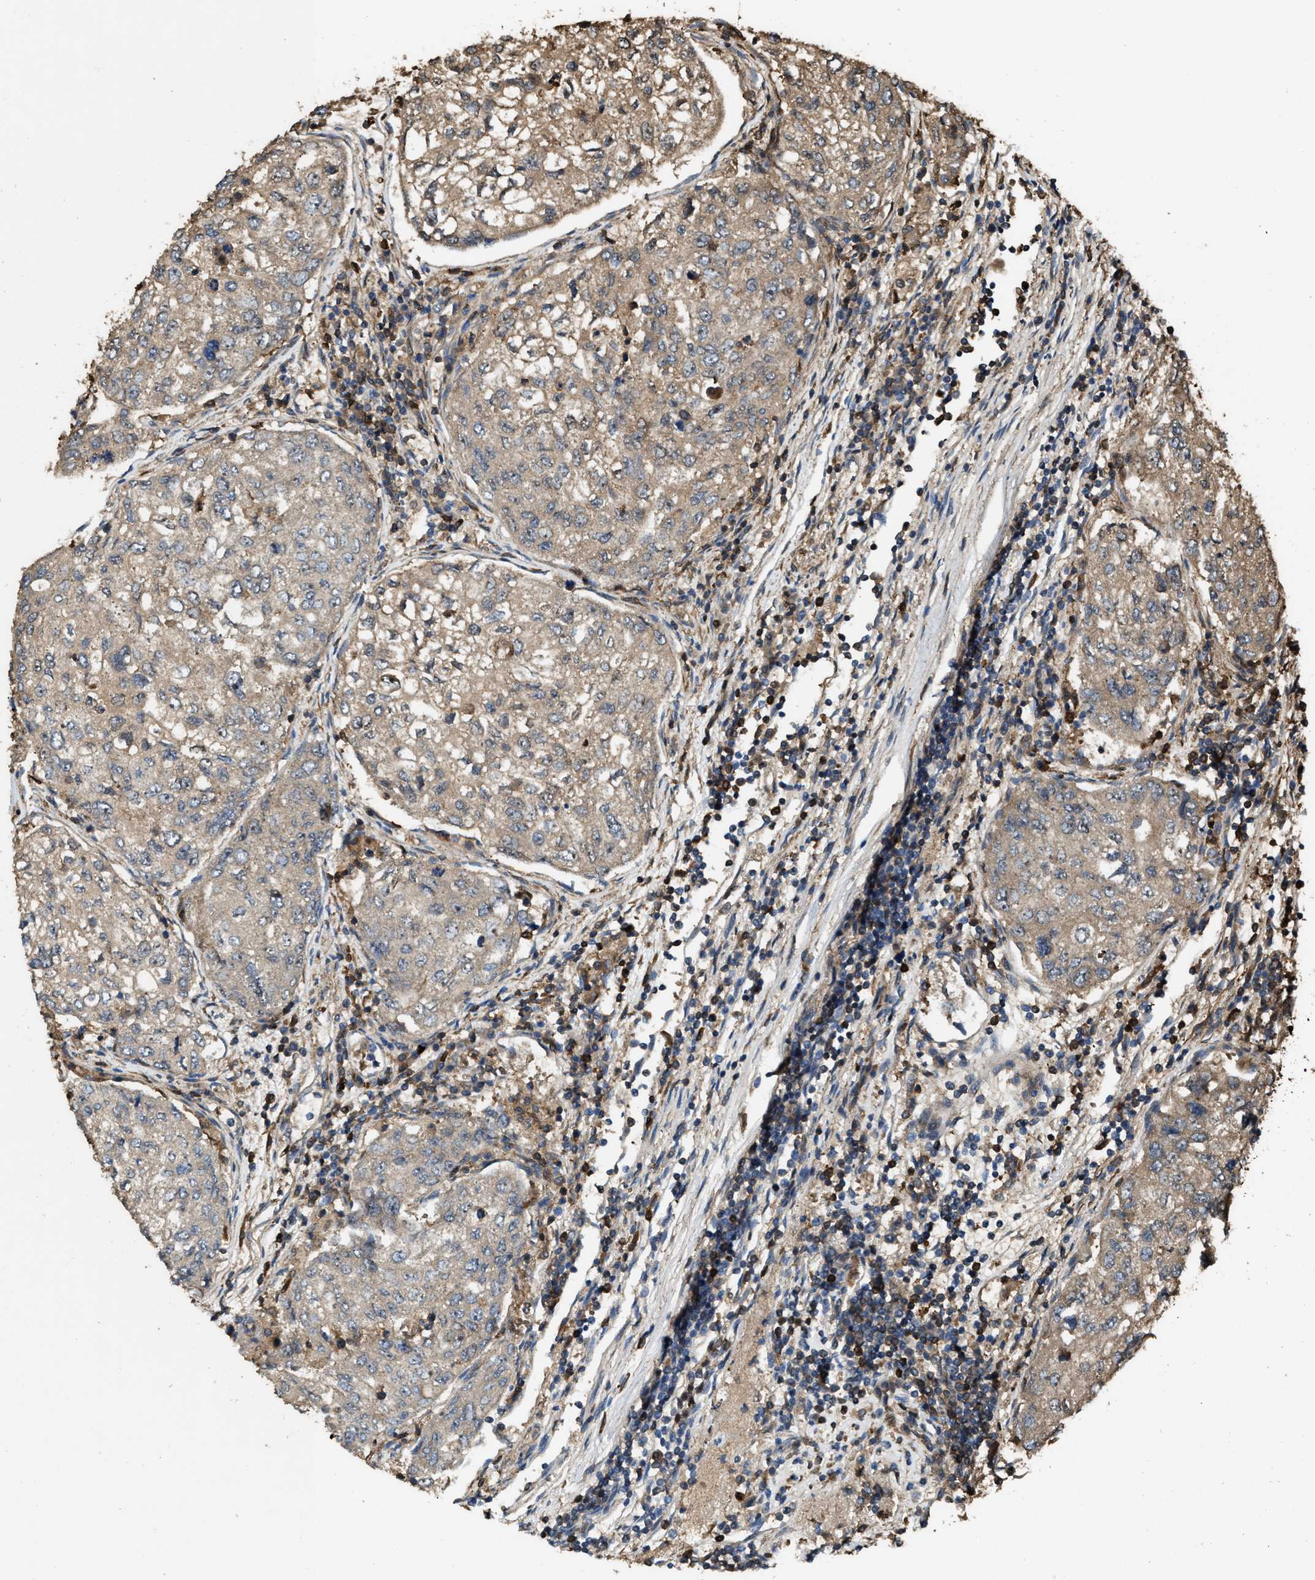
{"staining": {"intensity": "weak", "quantity": ">75%", "location": "cytoplasmic/membranous"}, "tissue": "urothelial cancer", "cell_type": "Tumor cells", "image_type": "cancer", "snomed": [{"axis": "morphology", "description": "Urothelial carcinoma, High grade"}, {"axis": "topography", "description": "Lymph node"}, {"axis": "topography", "description": "Urinary bladder"}], "caption": "IHC of human high-grade urothelial carcinoma shows low levels of weak cytoplasmic/membranous expression in approximately >75% of tumor cells.", "gene": "SERPINB5", "patient": {"sex": "male", "age": 51}}